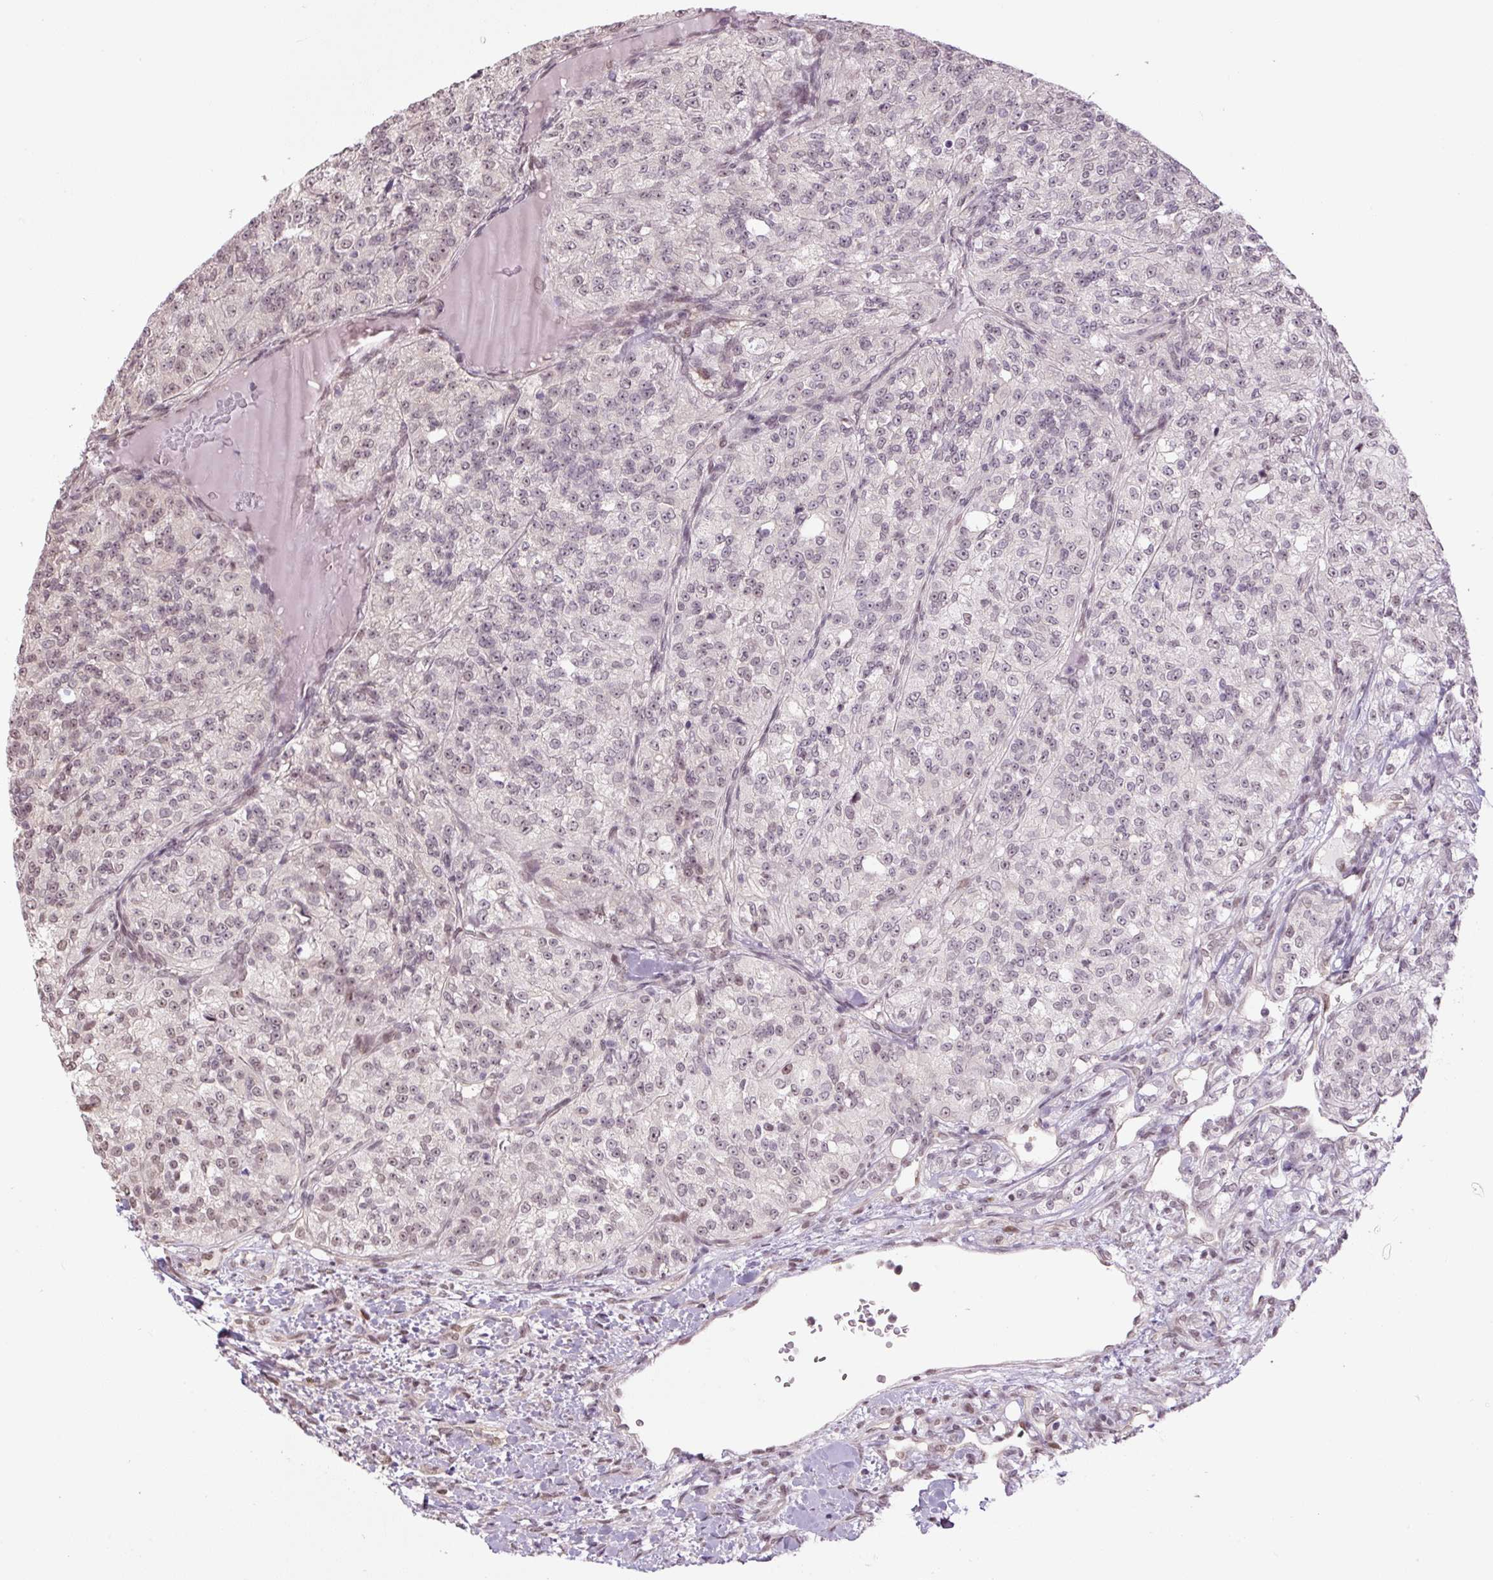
{"staining": {"intensity": "moderate", "quantity": "<25%", "location": "nuclear"}, "tissue": "renal cancer", "cell_type": "Tumor cells", "image_type": "cancer", "snomed": [{"axis": "morphology", "description": "Adenocarcinoma, NOS"}, {"axis": "topography", "description": "Kidney"}], "caption": "Protein expression analysis of human renal adenocarcinoma reveals moderate nuclear staining in about <25% of tumor cells. (DAB (3,3'-diaminobenzidine) IHC, brown staining for protein, blue staining for nuclei).", "gene": "TCFL5", "patient": {"sex": "female", "age": 63}}